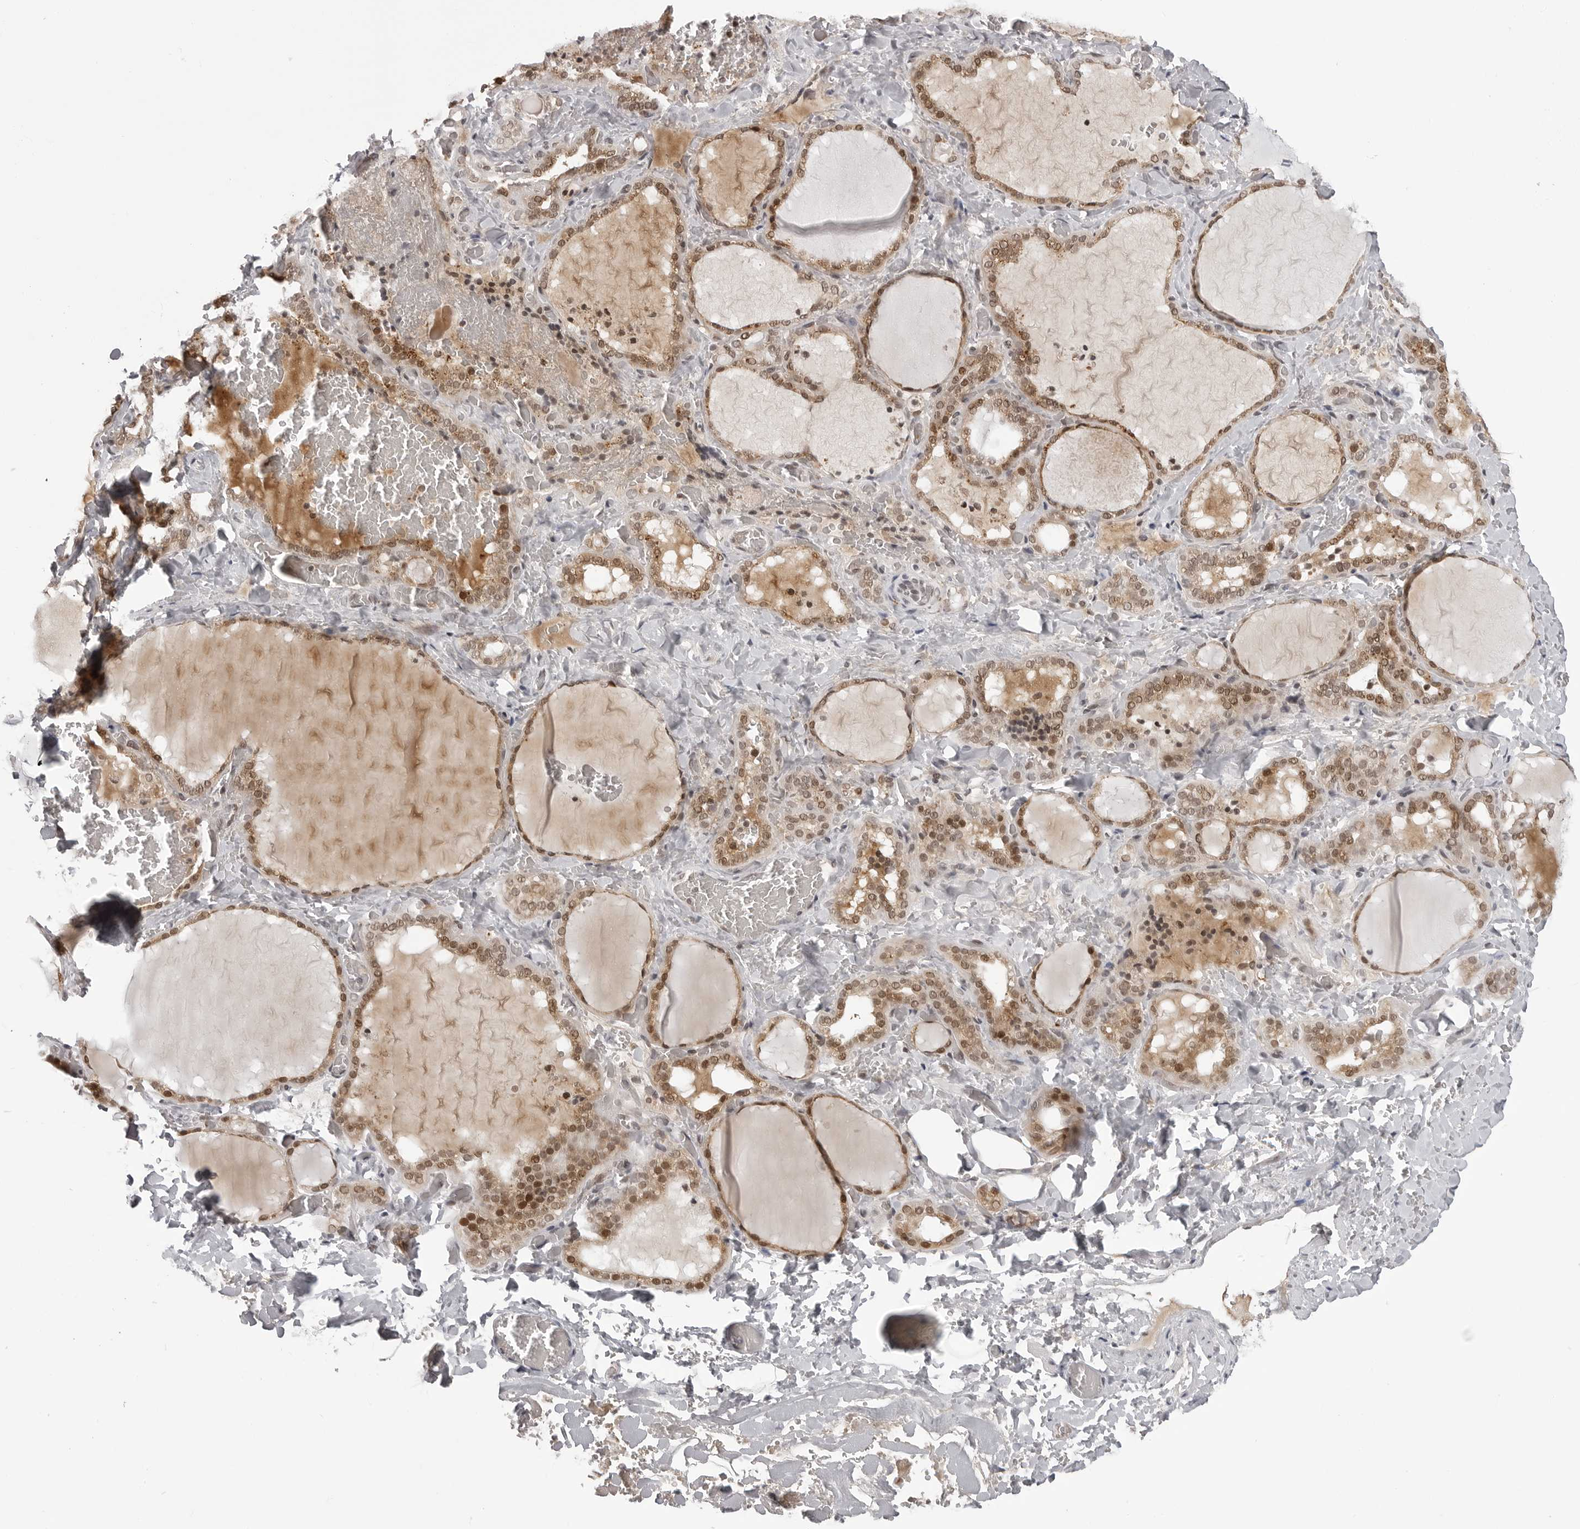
{"staining": {"intensity": "moderate", "quantity": ">75%", "location": "cytoplasmic/membranous,nuclear"}, "tissue": "thyroid gland", "cell_type": "Glandular cells", "image_type": "normal", "snomed": [{"axis": "morphology", "description": "Normal tissue, NOS"}, {"axis": "topography", "description": "Thyroid gland"}], "caption": "DAB (3,3'-diaminobenzidine) immunohistochemical staining of unremarkable thyroid gland displays moderate cytoplasmic/membranous,nuclear protein staining in about >75% of glandular cells.", "gene": "PHF3", "patient": {"sex": "female", "age": 22}}